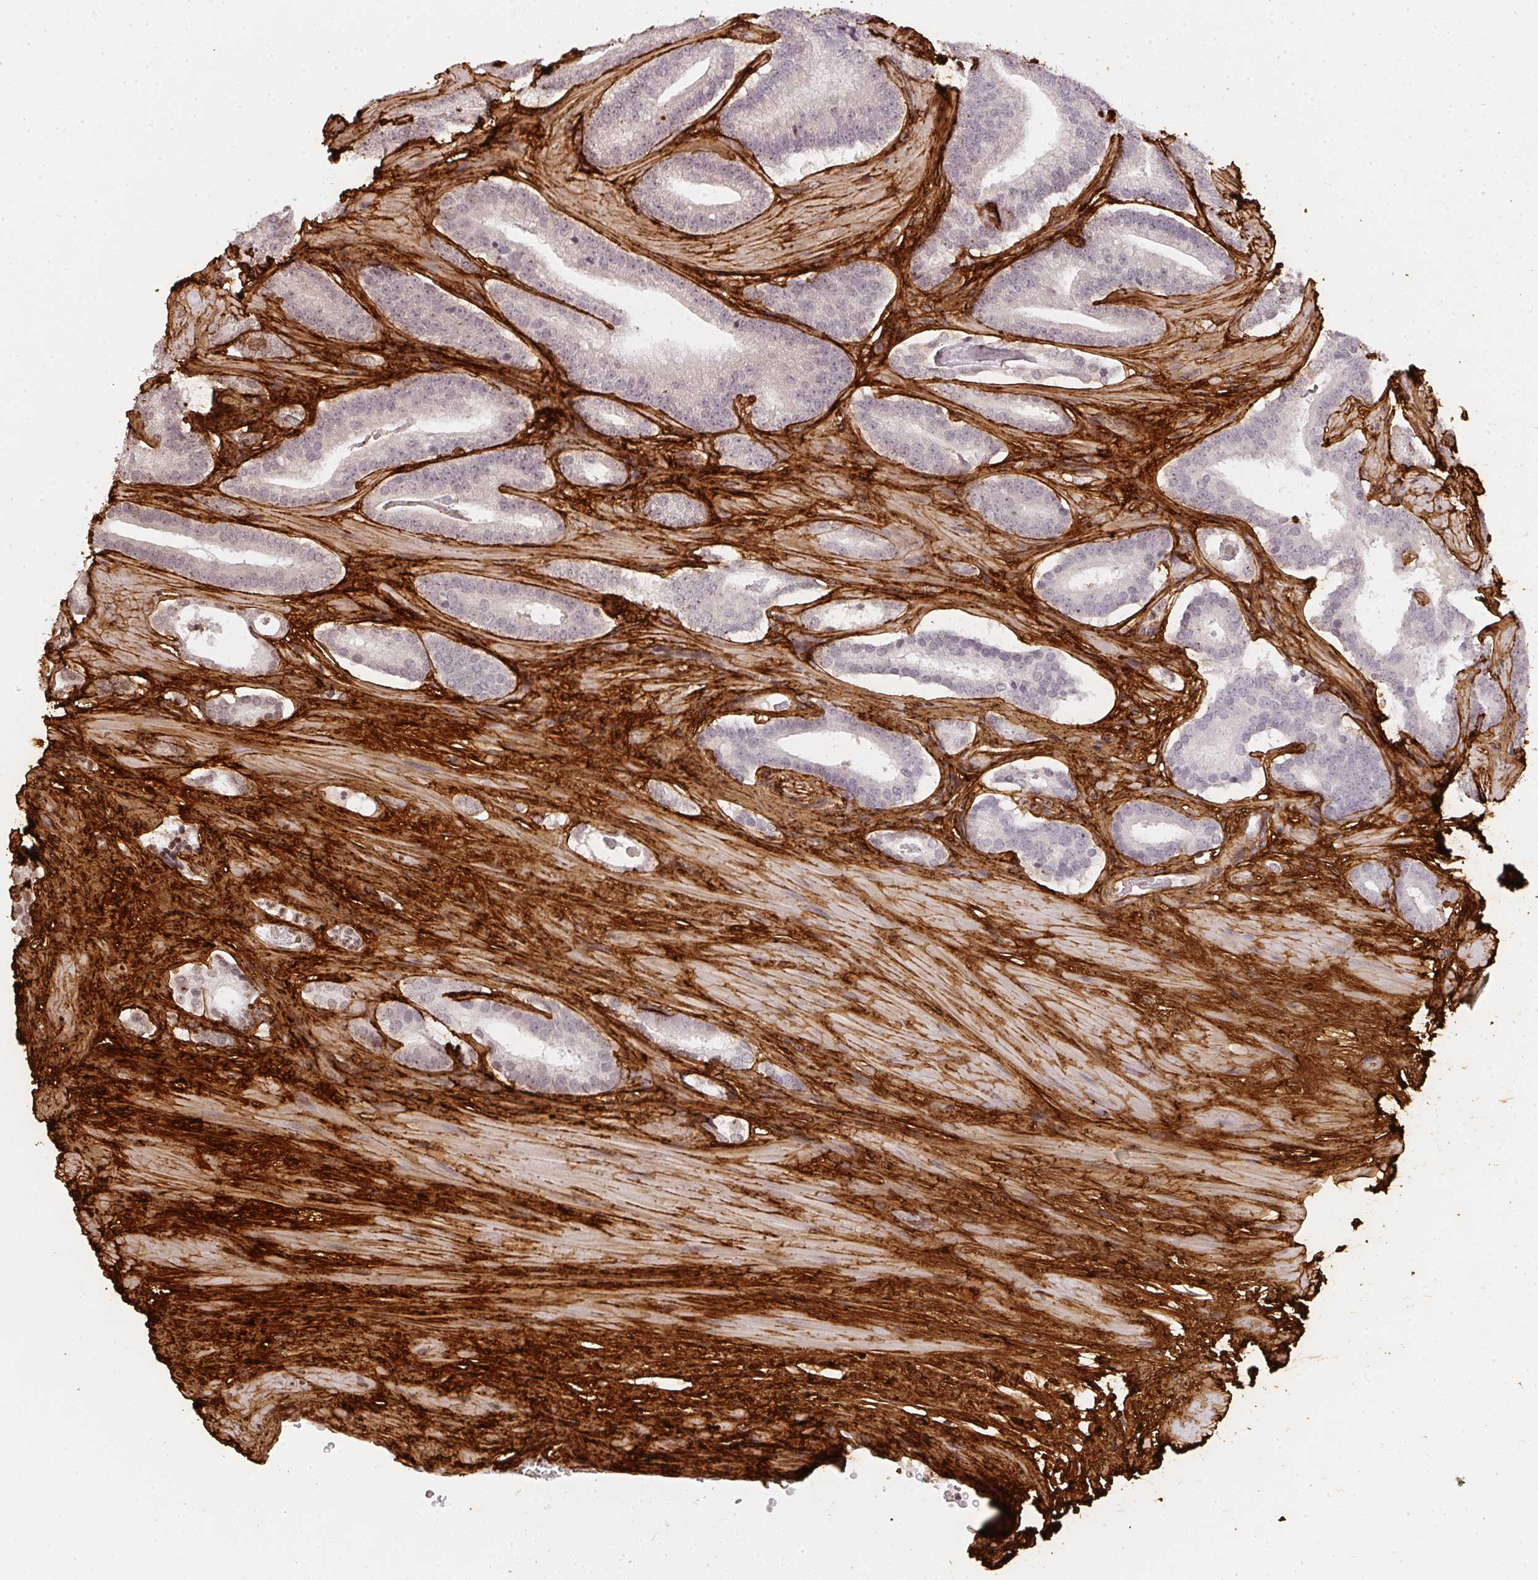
{"staining": {"intensity": "negative", "quantity": "none", "location": "none"}, "tissue": "prostate cancer", "cell_type": "Tumor cells", "image_type": "cancer", "snomed": [{"axis": "morphology", "description": "Adenocarcinoma, High grade"}, {"axis": "topography", "description": "Prostate"}], "caption": "There is no significant staining in tumor cells of prostate adenocarcinoma (high-grade).", "gene": "COL3A1", "patient": {"sex": "male", "age": 55}}